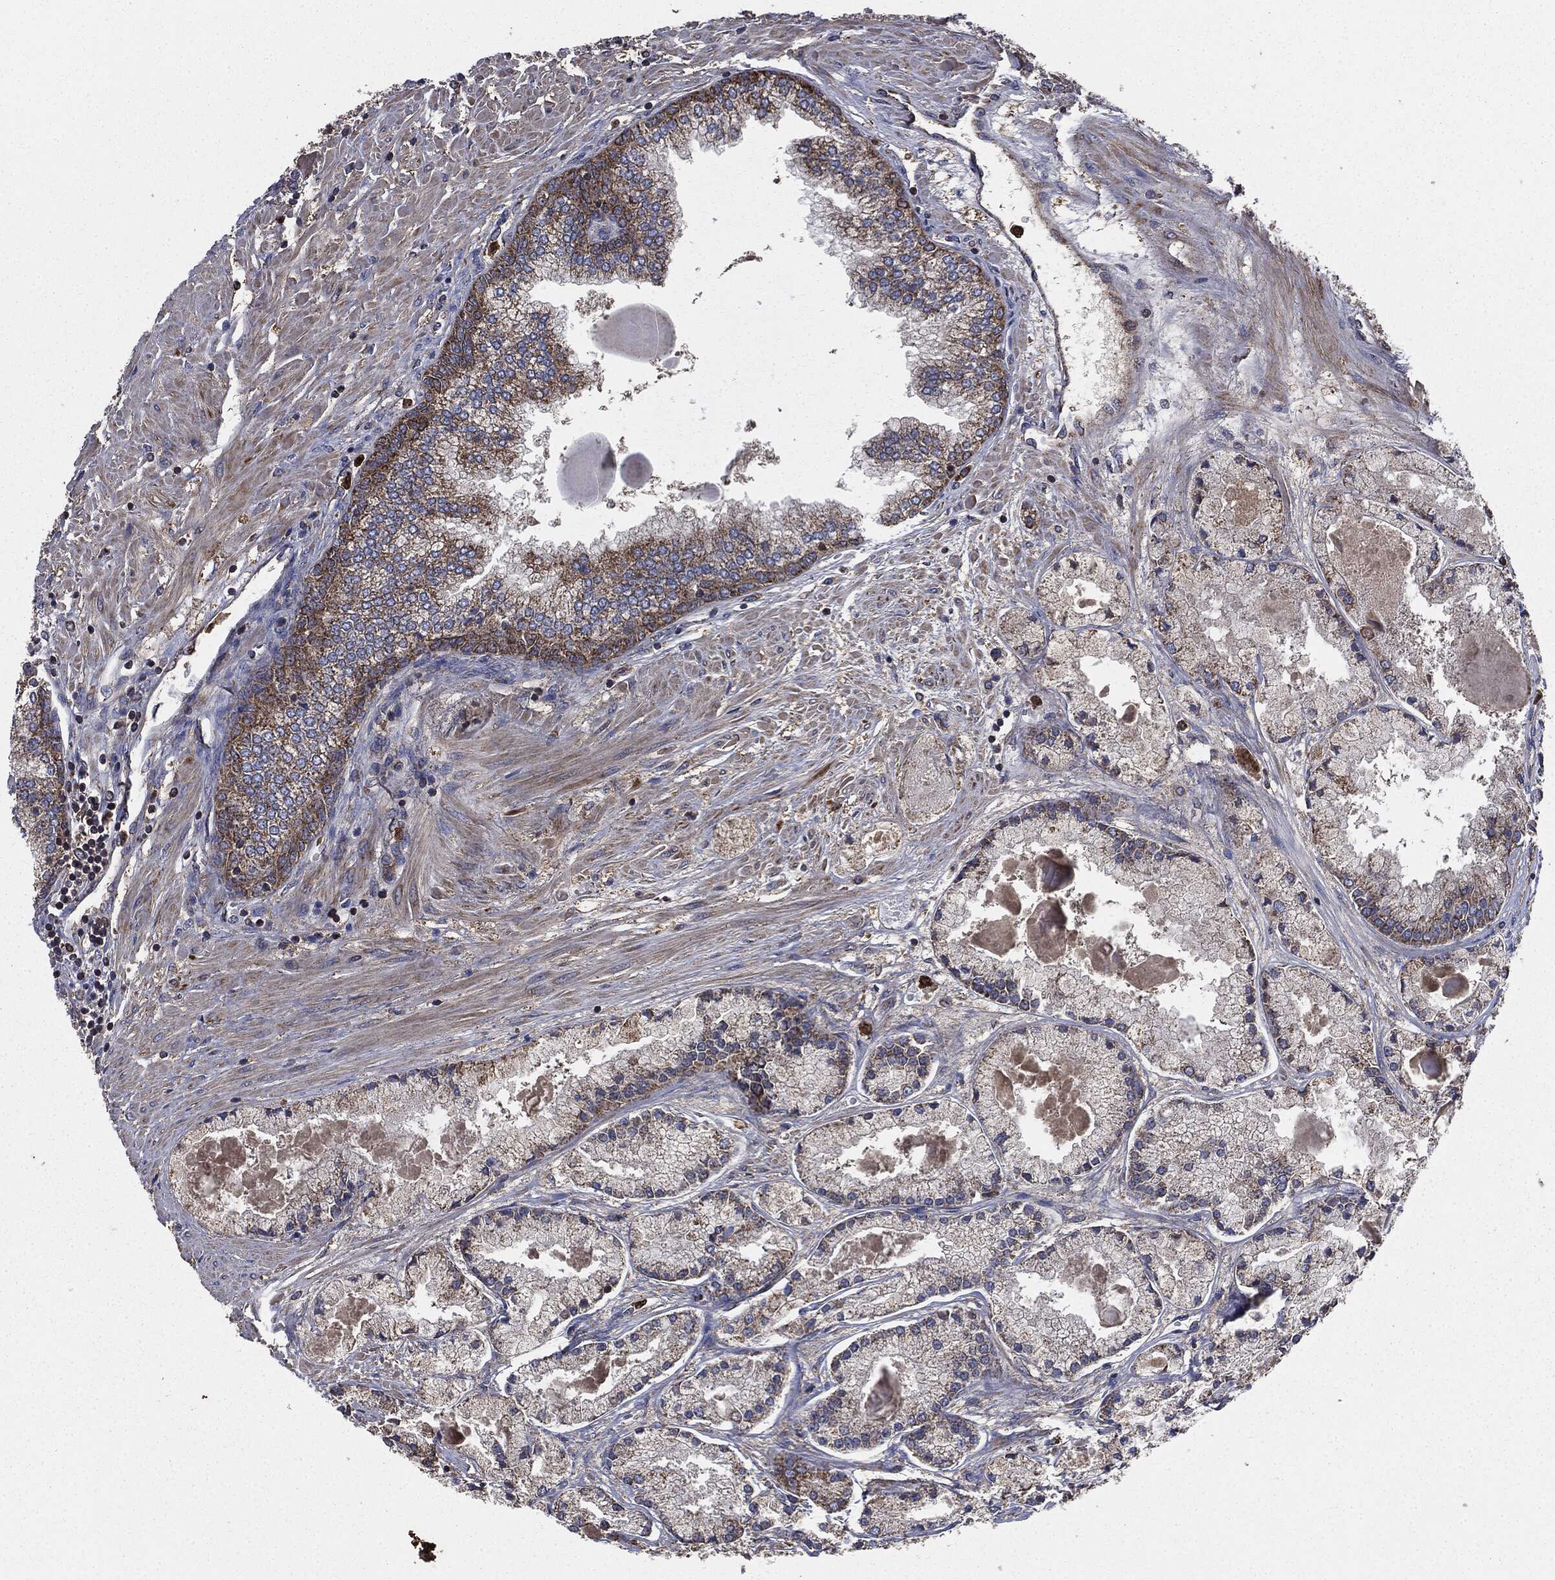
{"staining": {"intensity": "strong", "quantity": "25%-75%", "location": "cytoplasmic/membranous"}, "tissue": "prostate cancer", "cell_type": "Tumor cells", "image_type": "cancer", "snomed": [{"axis": "morphology", "description": "Adenocarcinoma, High grade"}, {"axis": "topography", "description": "Prostate"}], "caption": "About 25%-75% of tumor cells in human prostate adenocarcinoma (high-grade) demonstrate strong cytoplasmic/membranous protein positivity as visualized by brown immunohistochemical staining.", "gene": "MAPK6", "patient": {"sex": "male", "age": 67}}